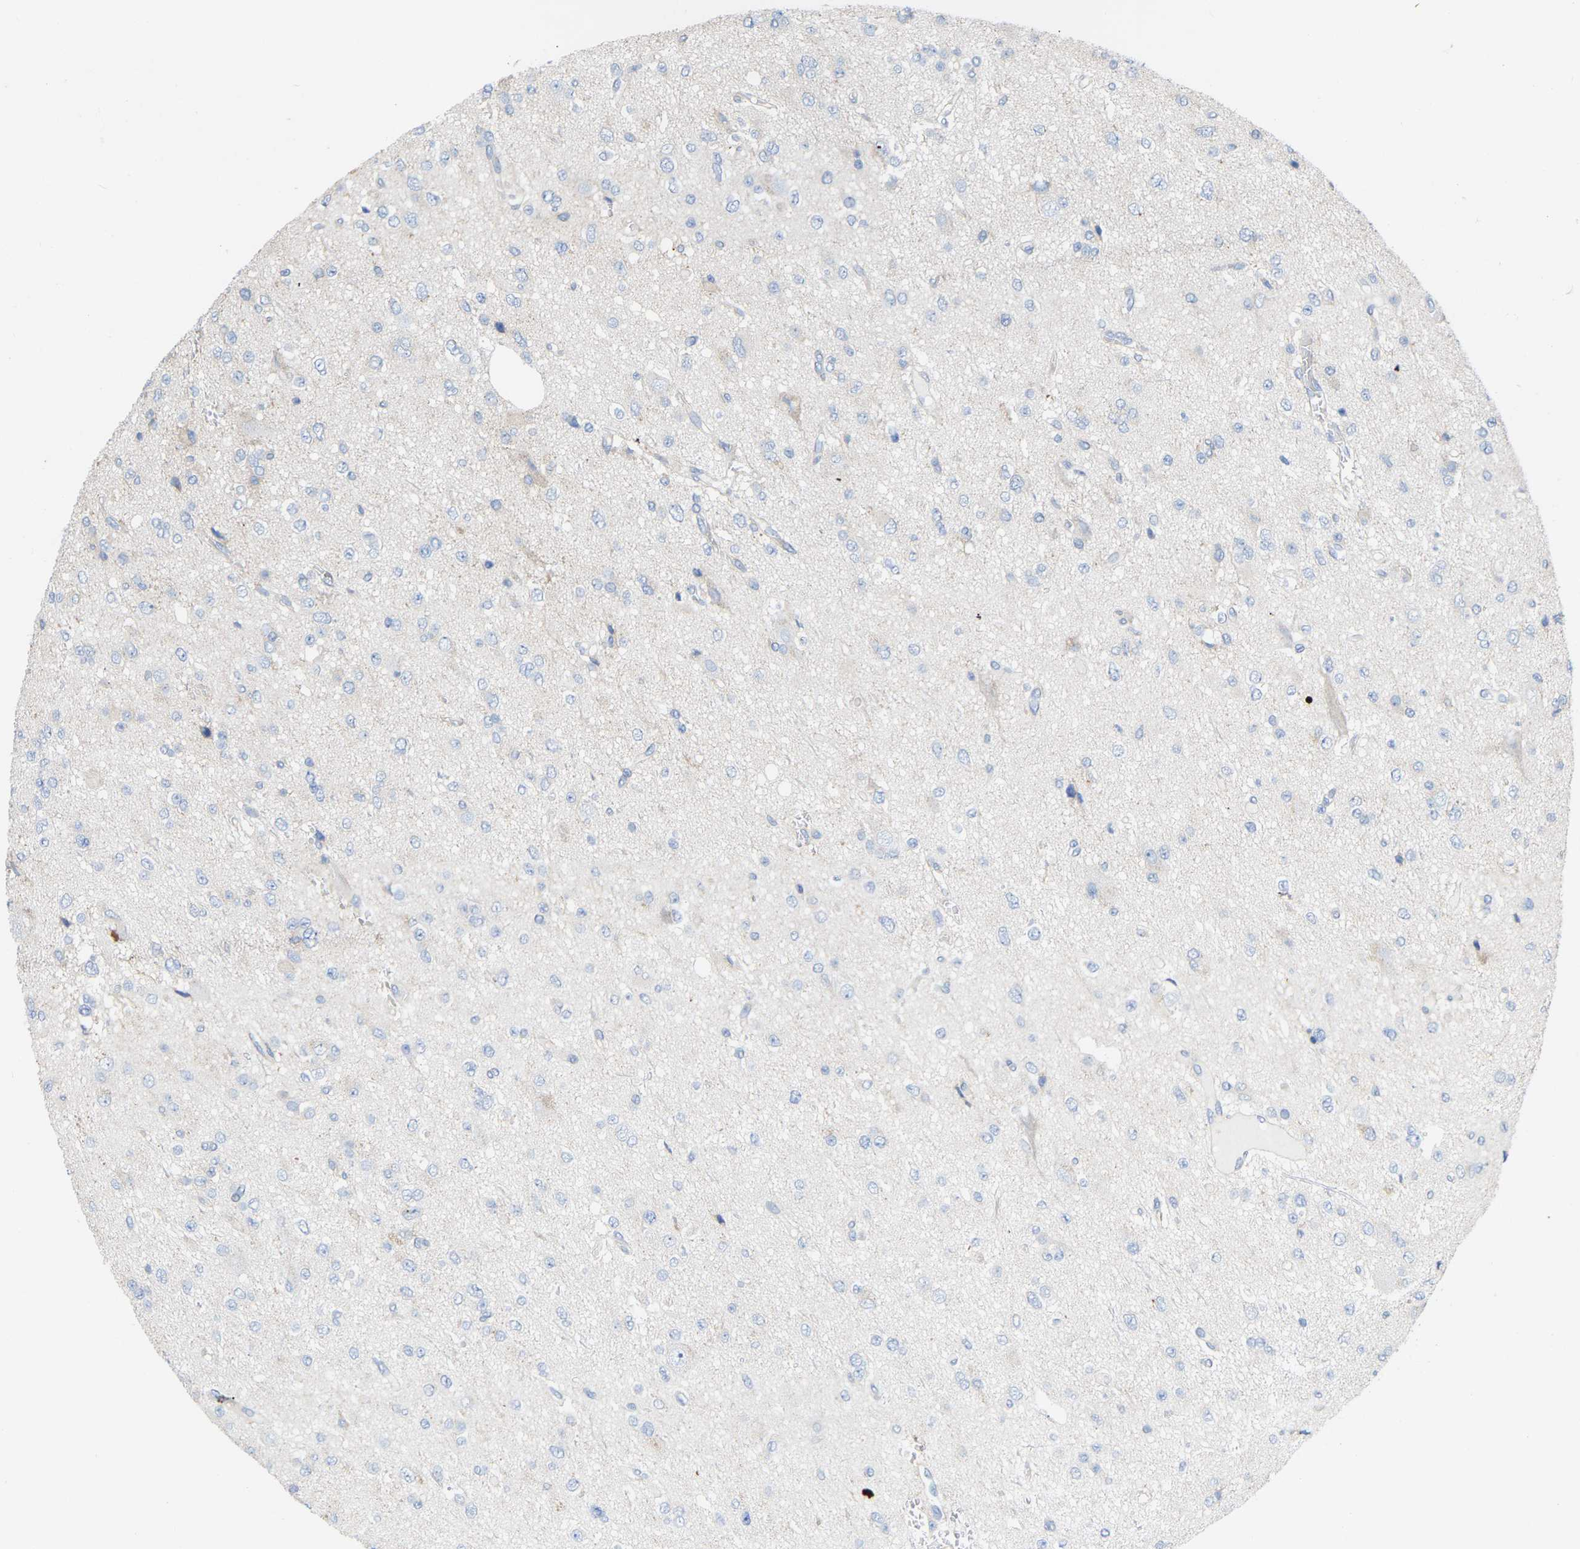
{"staining": {"intensity": "negative", "quantity": "none", "location": "none"}, "tissue": "glioma", "cell_type": "Tumor cells", "image_type": "cancer", "snomed": [{"axis": "morphology", "description": "Glioma, malignant, Low grade"}, {"axis": "topography", "description": "Brain"}], "caption": "This is an immunohistochemistry (IHC) histopathology image of glioma. There is no staining in tumor cells.", "gene": "TOR1B", "patient": {"sex": "male", "age": 38}}